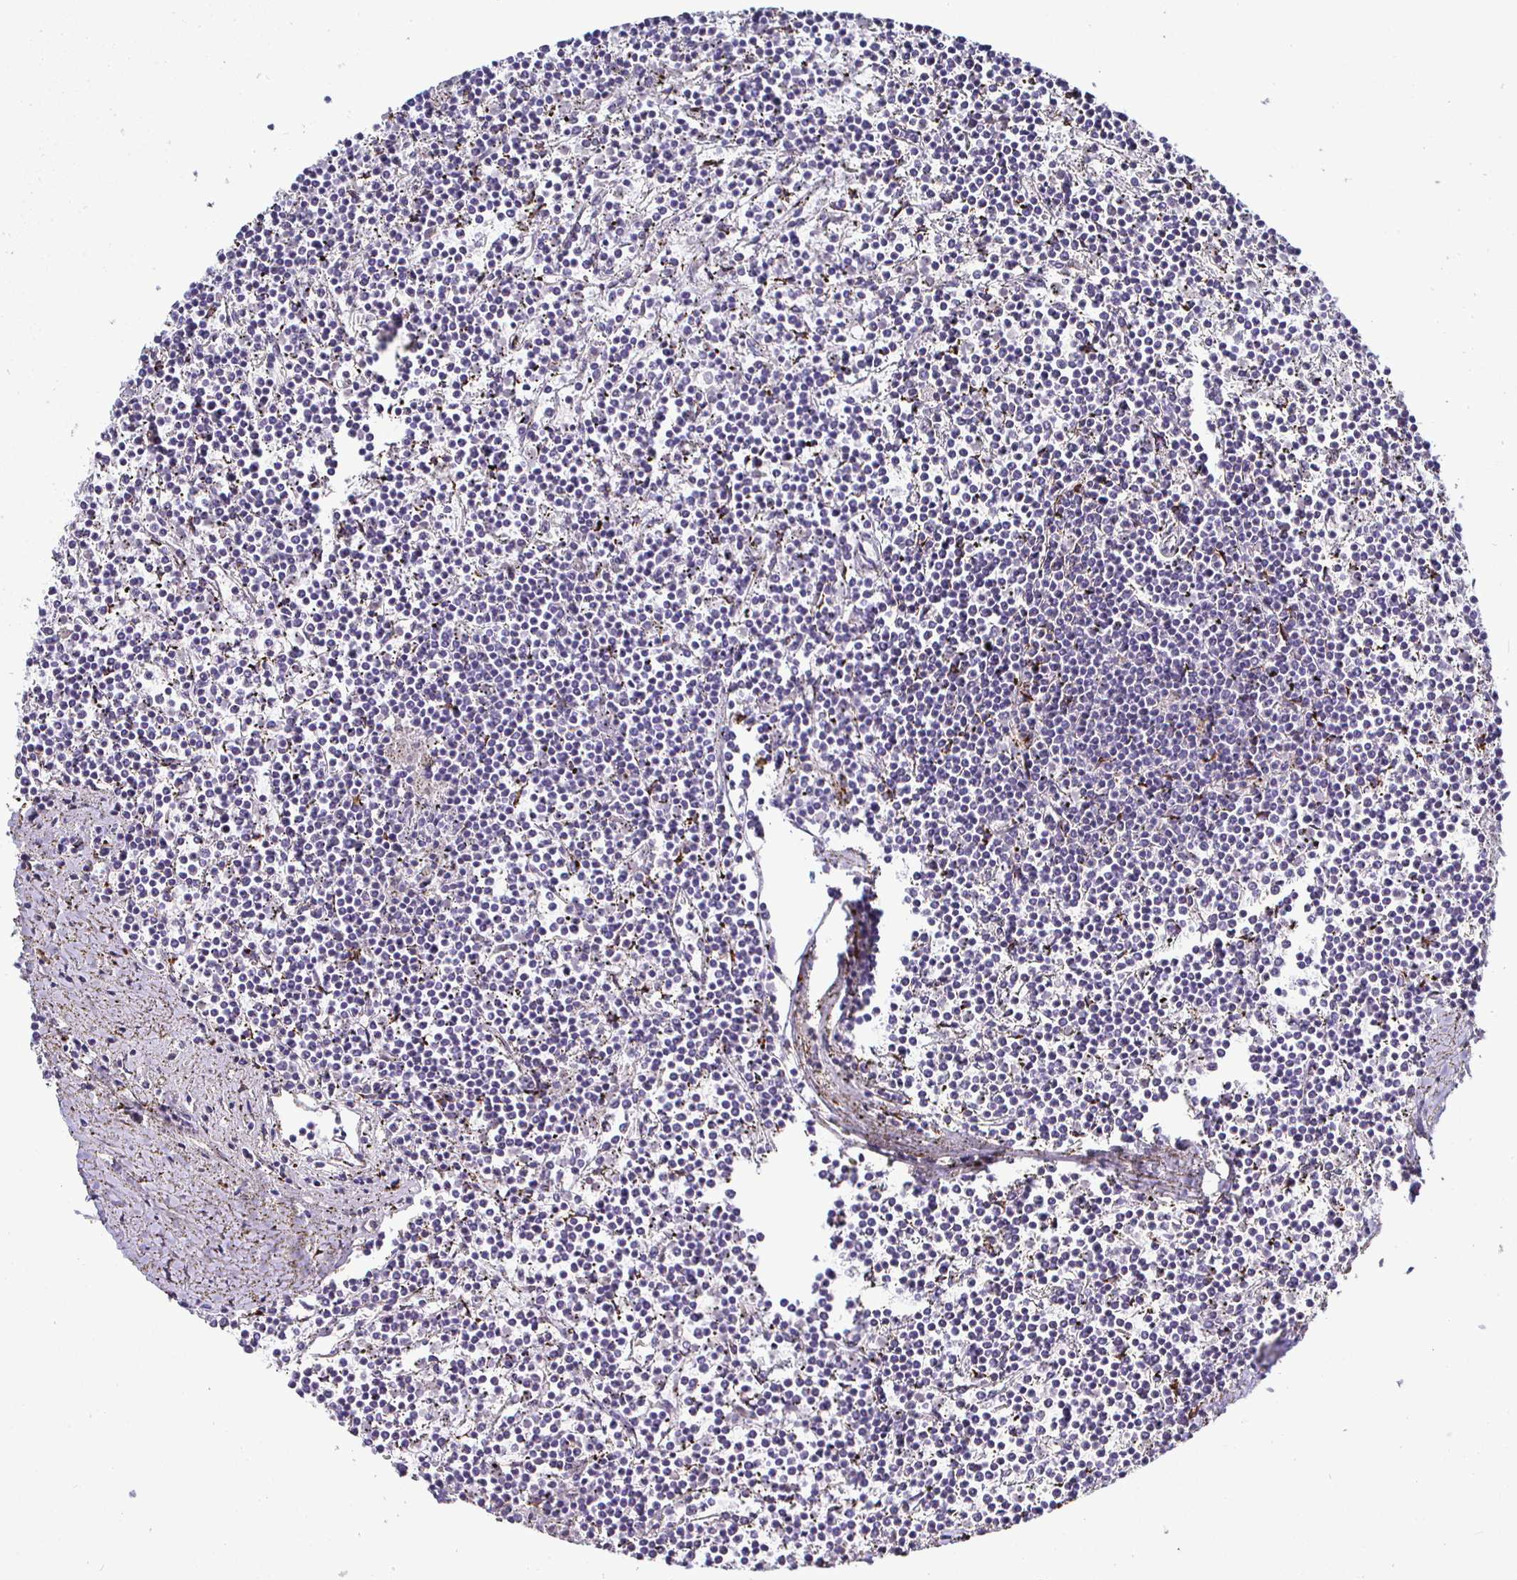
{"staining": {"intensity": "negative", "quantity": "none", "location": "none"}, "tissue": "lymphoma", "cell_type": "Tumor cells", "image_type": "cancer", "snomed": [{"axis": "morphology", "description": "Malignant lymphoma, non-Hodgkin's type, Low grade"}, {"axis": "topography", "description": "Spleen"}], "caption": "This histopathology image is of low-grade malignant lymphoma, non-Hodgkin's type stained with immunohistochemistry to label a protein in brown with the nuclei are counter-stained blue. There is no staining in tumor cells. (Stains: DAB immunohistochemistry (IHC) with hematoxylin counter stain, Microscopy: brightfield microscopy at high magnification).", "gene": "P4HA2", "patient": {"sex": "female", "age": 19}}